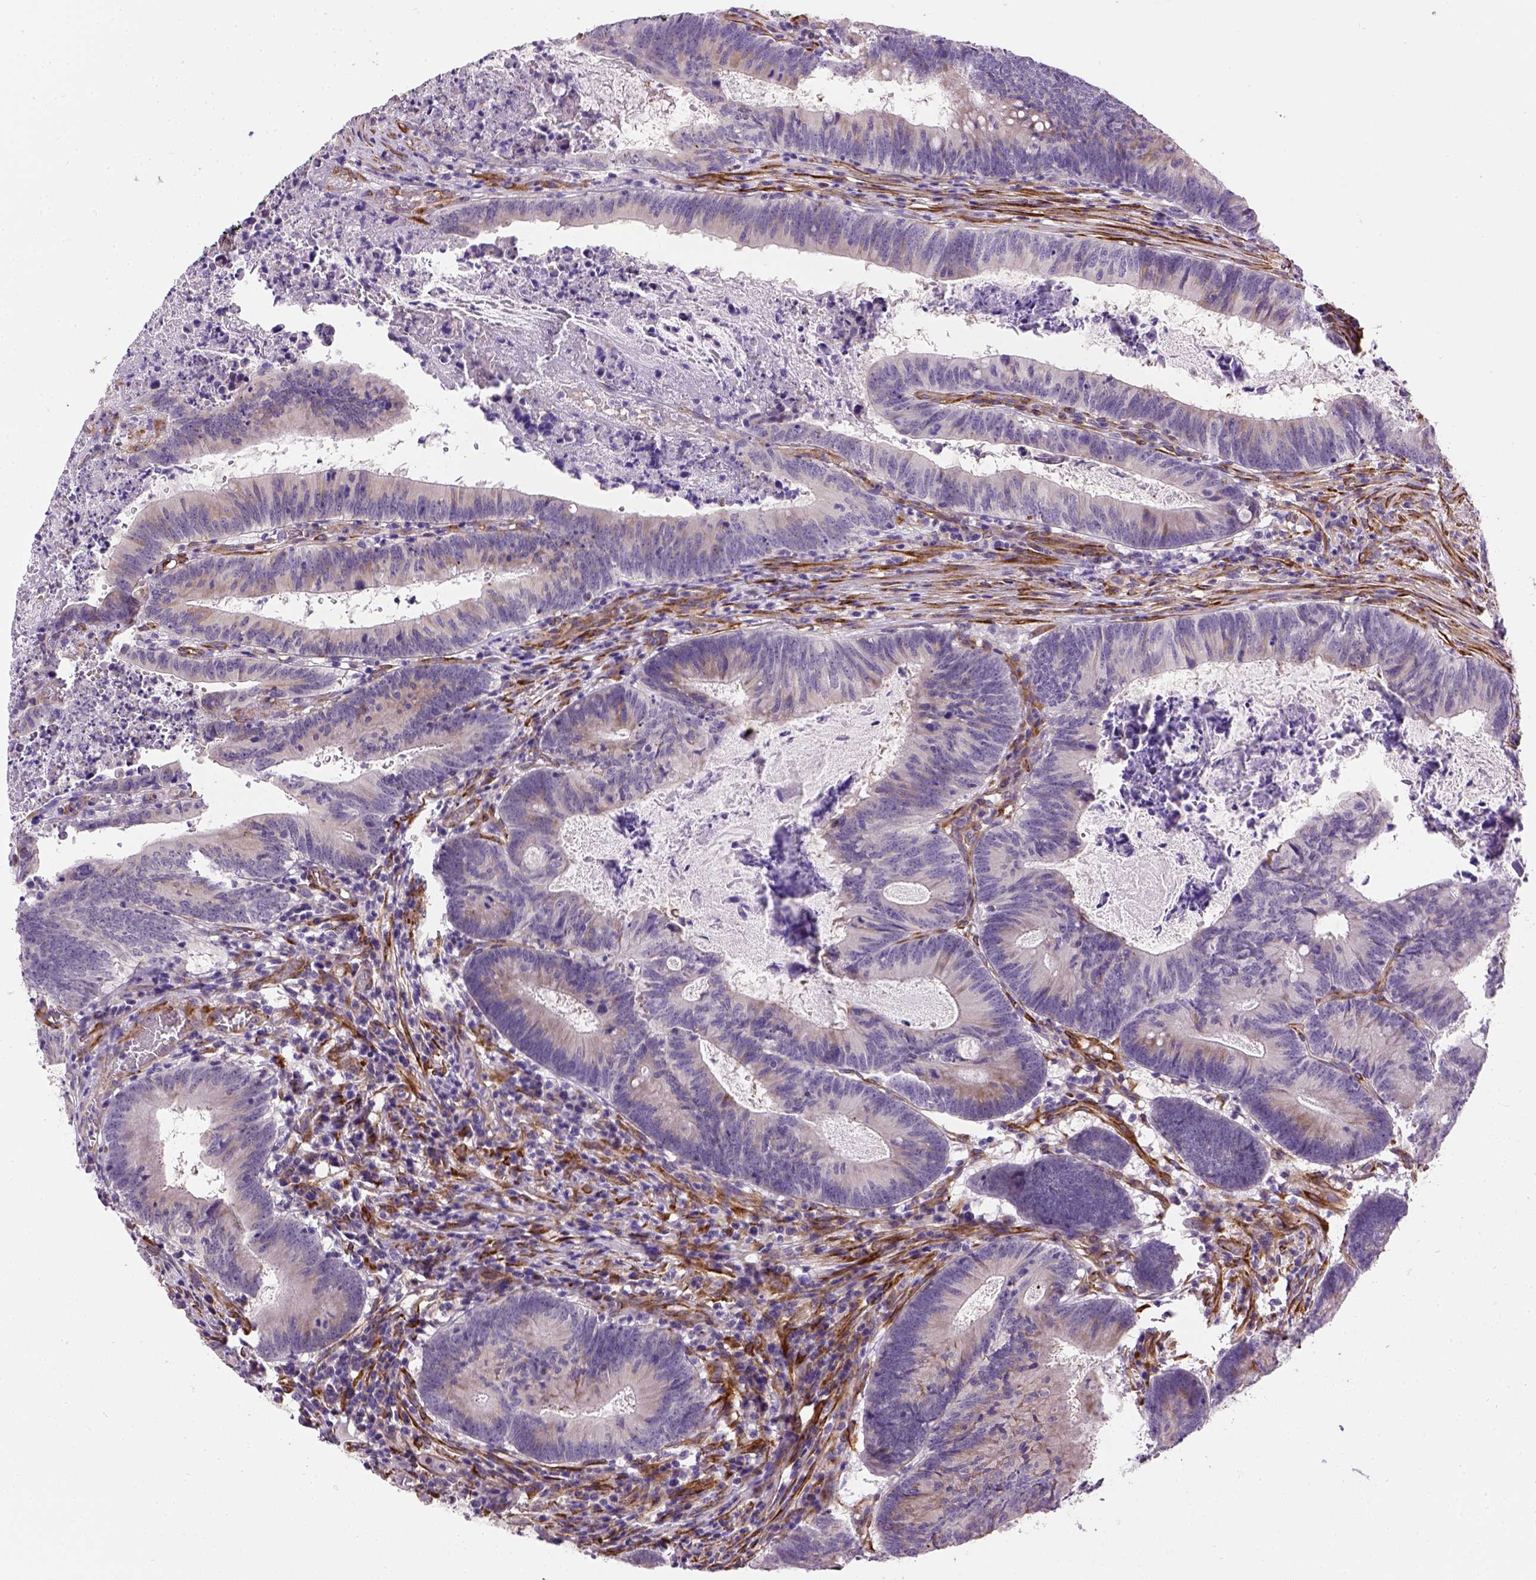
{"staining": {"intensity": "weak", "quantity": "<25%", "location": "cytoplasmic/membranous"}, "tissue": "colorectal cancer", "cell_type": "Tumor cells", "image_type": "cancer", "snomed": [{"axis": "morphology", "description": "Adenocarcinoma, NOS"}, {"axis": "topography", "description": "Colon"}], "caption": "Tumor cells are negative for protein expression in human colorectal adenocarcinoma.", "gene": "KAZN", "patient": {"sex": "female", "age": 70}}